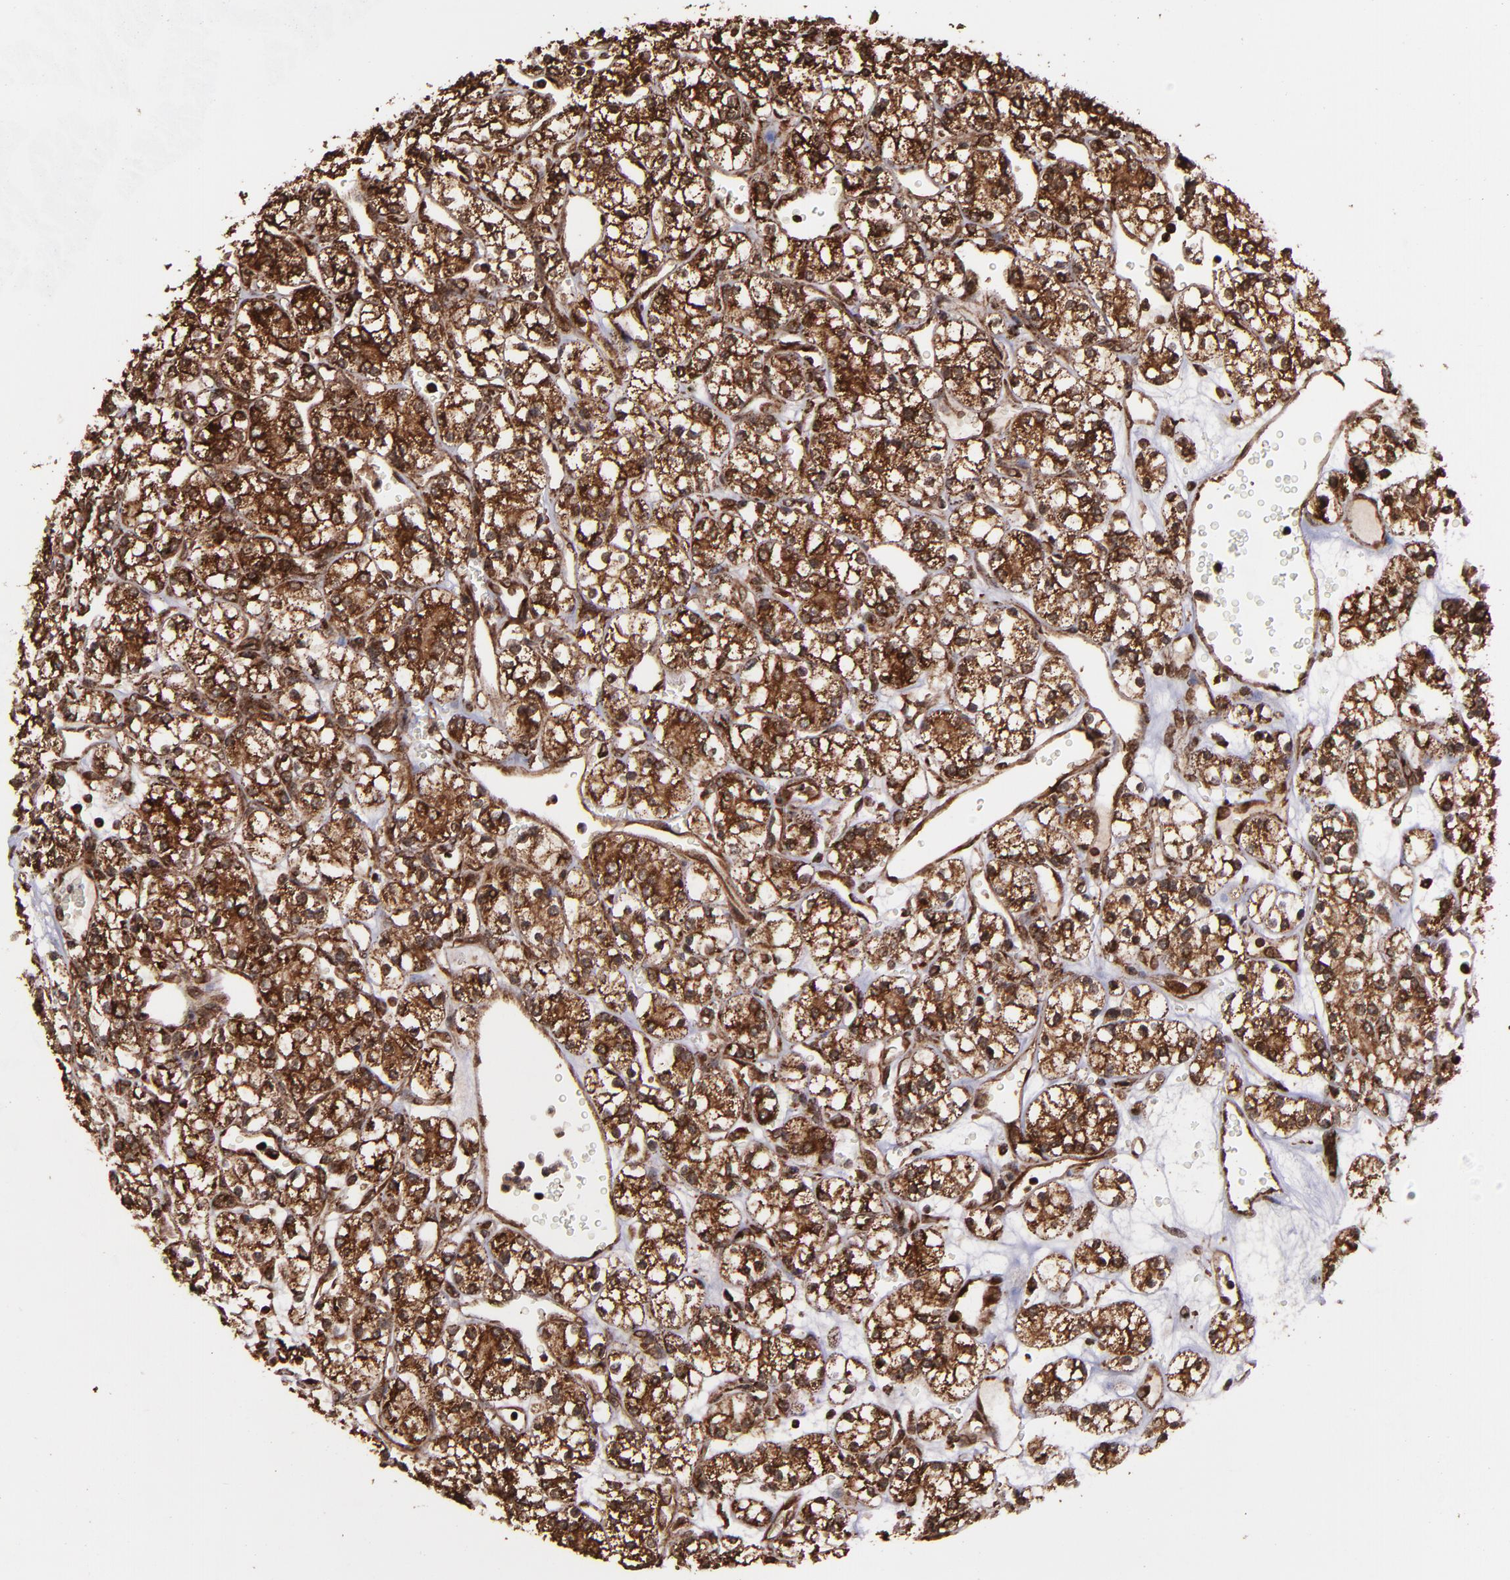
{"staining": {"intensity": "strong", "quantity": ">75%", "location": "cytoplasmic/membranous,nuclear"}, "tissue": "renal cancer", "cell_type": "Tumor cells", "image_type": "cancer", "snomed": [{"axis": "morphology", "description": "Adenocarcinoma, NOS"}, {"axis": "topography", "description": "Kidney"}], "caption": "Immunohistochemical staining of human adenocarcinoma (renal) exhibits high levels of strong cytoplasmic/membranous and nuclear protein expression in about >75% of tumor cells.", "gene": "EIF4ENIF1", "patient": {"sex": "female", "age": 62}}